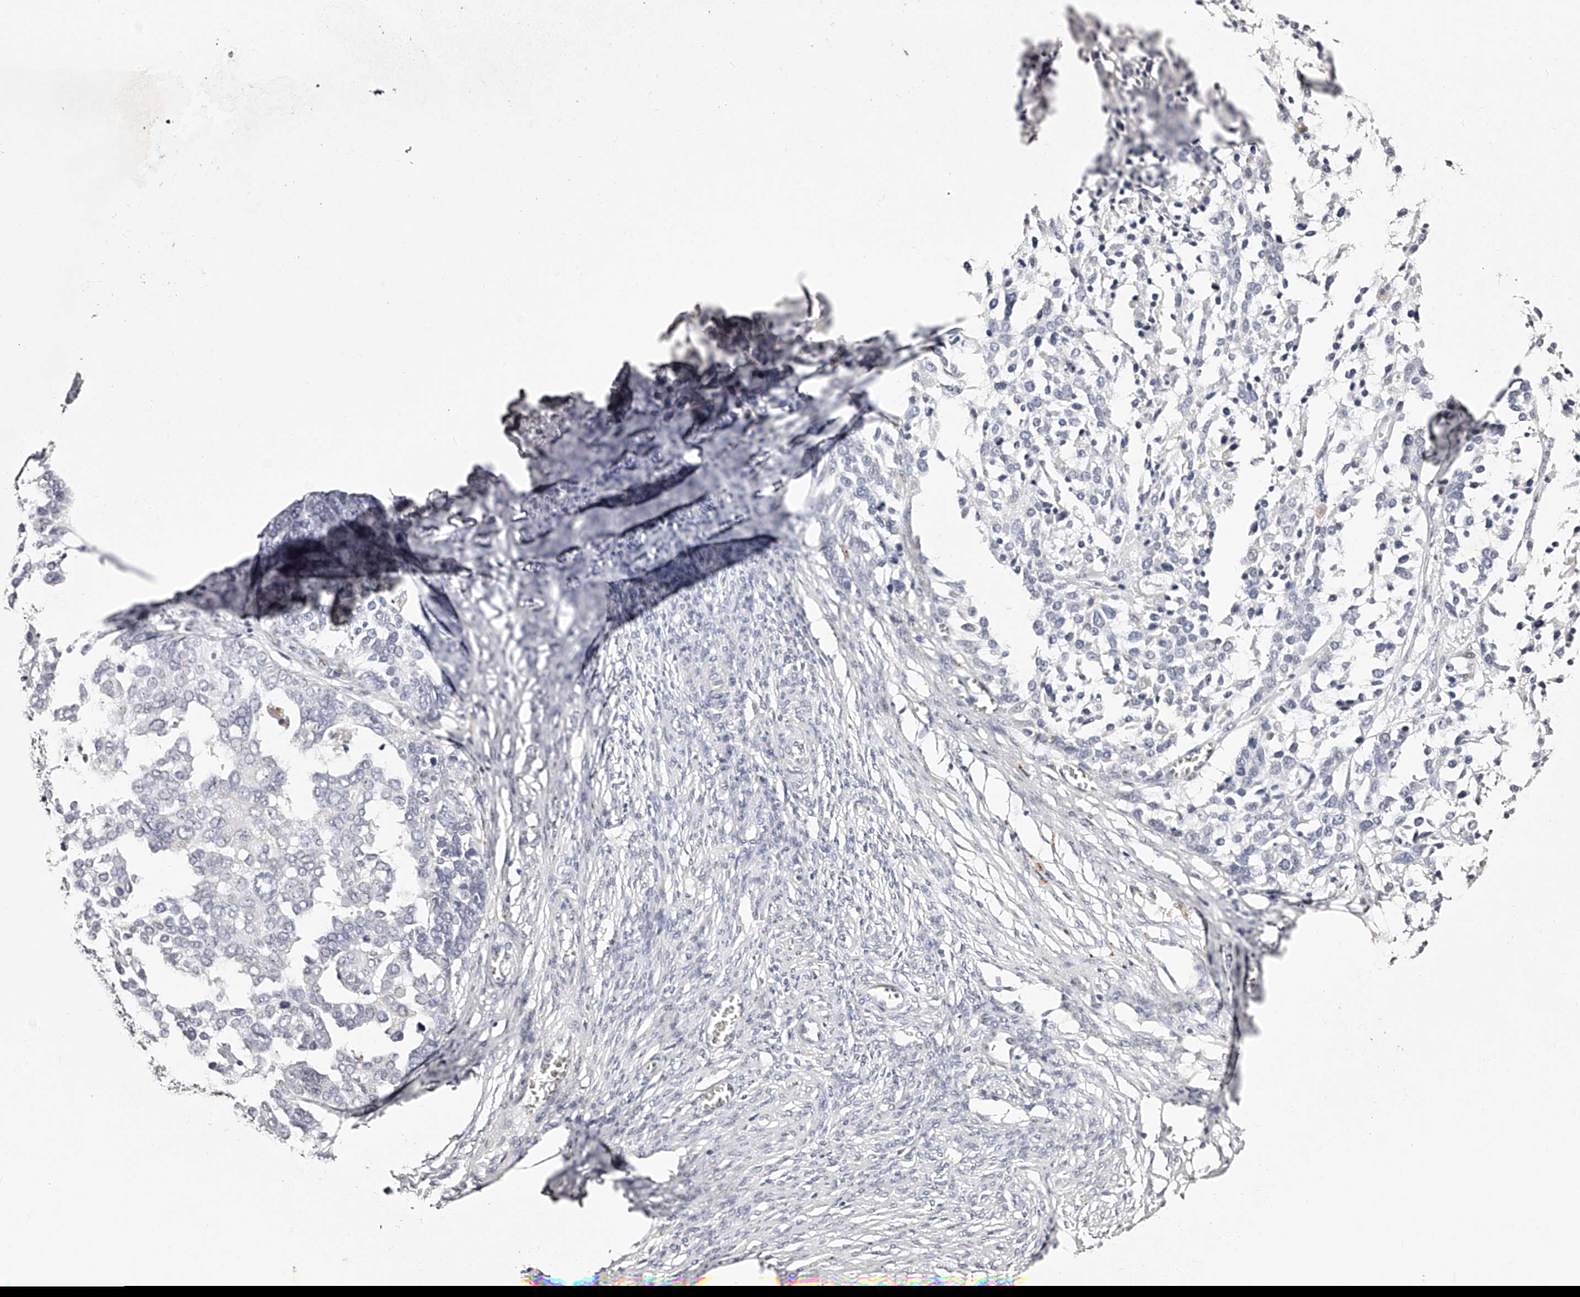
{"staining": {"intensity": "negative", "quantity": "none", "location": "none"}, "tissue": "ovarian cancer", "cell_type": "Tumor cells", "image_type": "cancer", "snomed": [{"axis": "morphology", "description": "Cystadenocarcinoma, serous, NOS"}, {"axis": "topography", "description": "Ovary"}], "caption": "Ovarian cancer (serous cystadenocarcinoma) stained for a protein using immunohistochemistry displays no staining tumor cells.", "gene": "SLC35D3", "patient": {"sex": "female", "age": 44}}